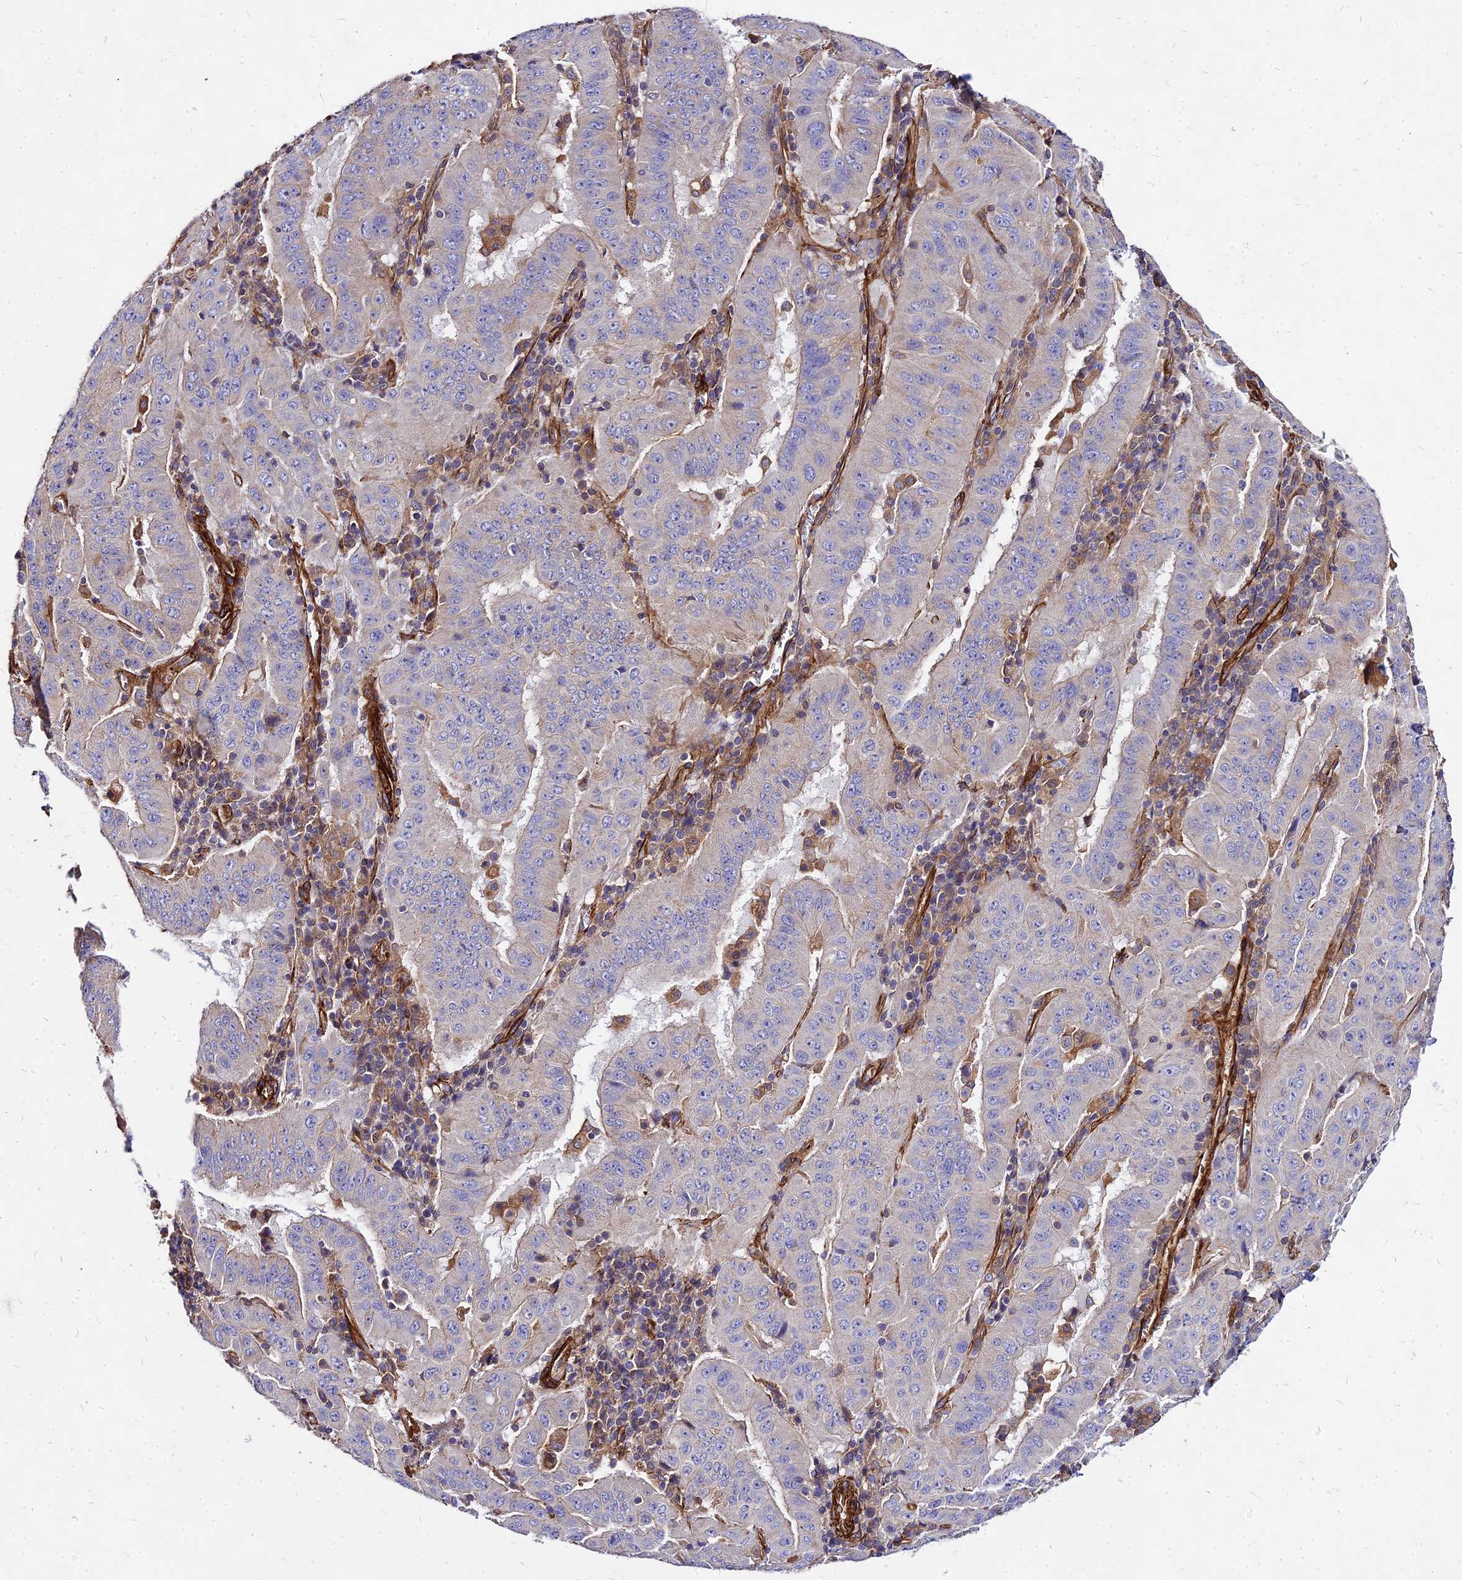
{"staining": {"intensity": "negative", "quantity": "none", "location": "none"}, "tissue": "pancreatic cancer", "cell_type": "Tumor cells", "image_type": "cancer", "snomed": [{"axis": "morphology", "description": "Adenocarcinoma, NOS"}, {"axis": "topography", "description": "Pancreas"}], "caption": "DAB (3,3'-diaminobenzidine) immunohistochemical staining of human adenocarcinoma (pancreatic) displays no significant expression in tumor cells. (DAB immunohistochemistry with hematoxylin counter stain).", "gene": "EFCC1", "patient": {"sex": "male", "age": 63}}